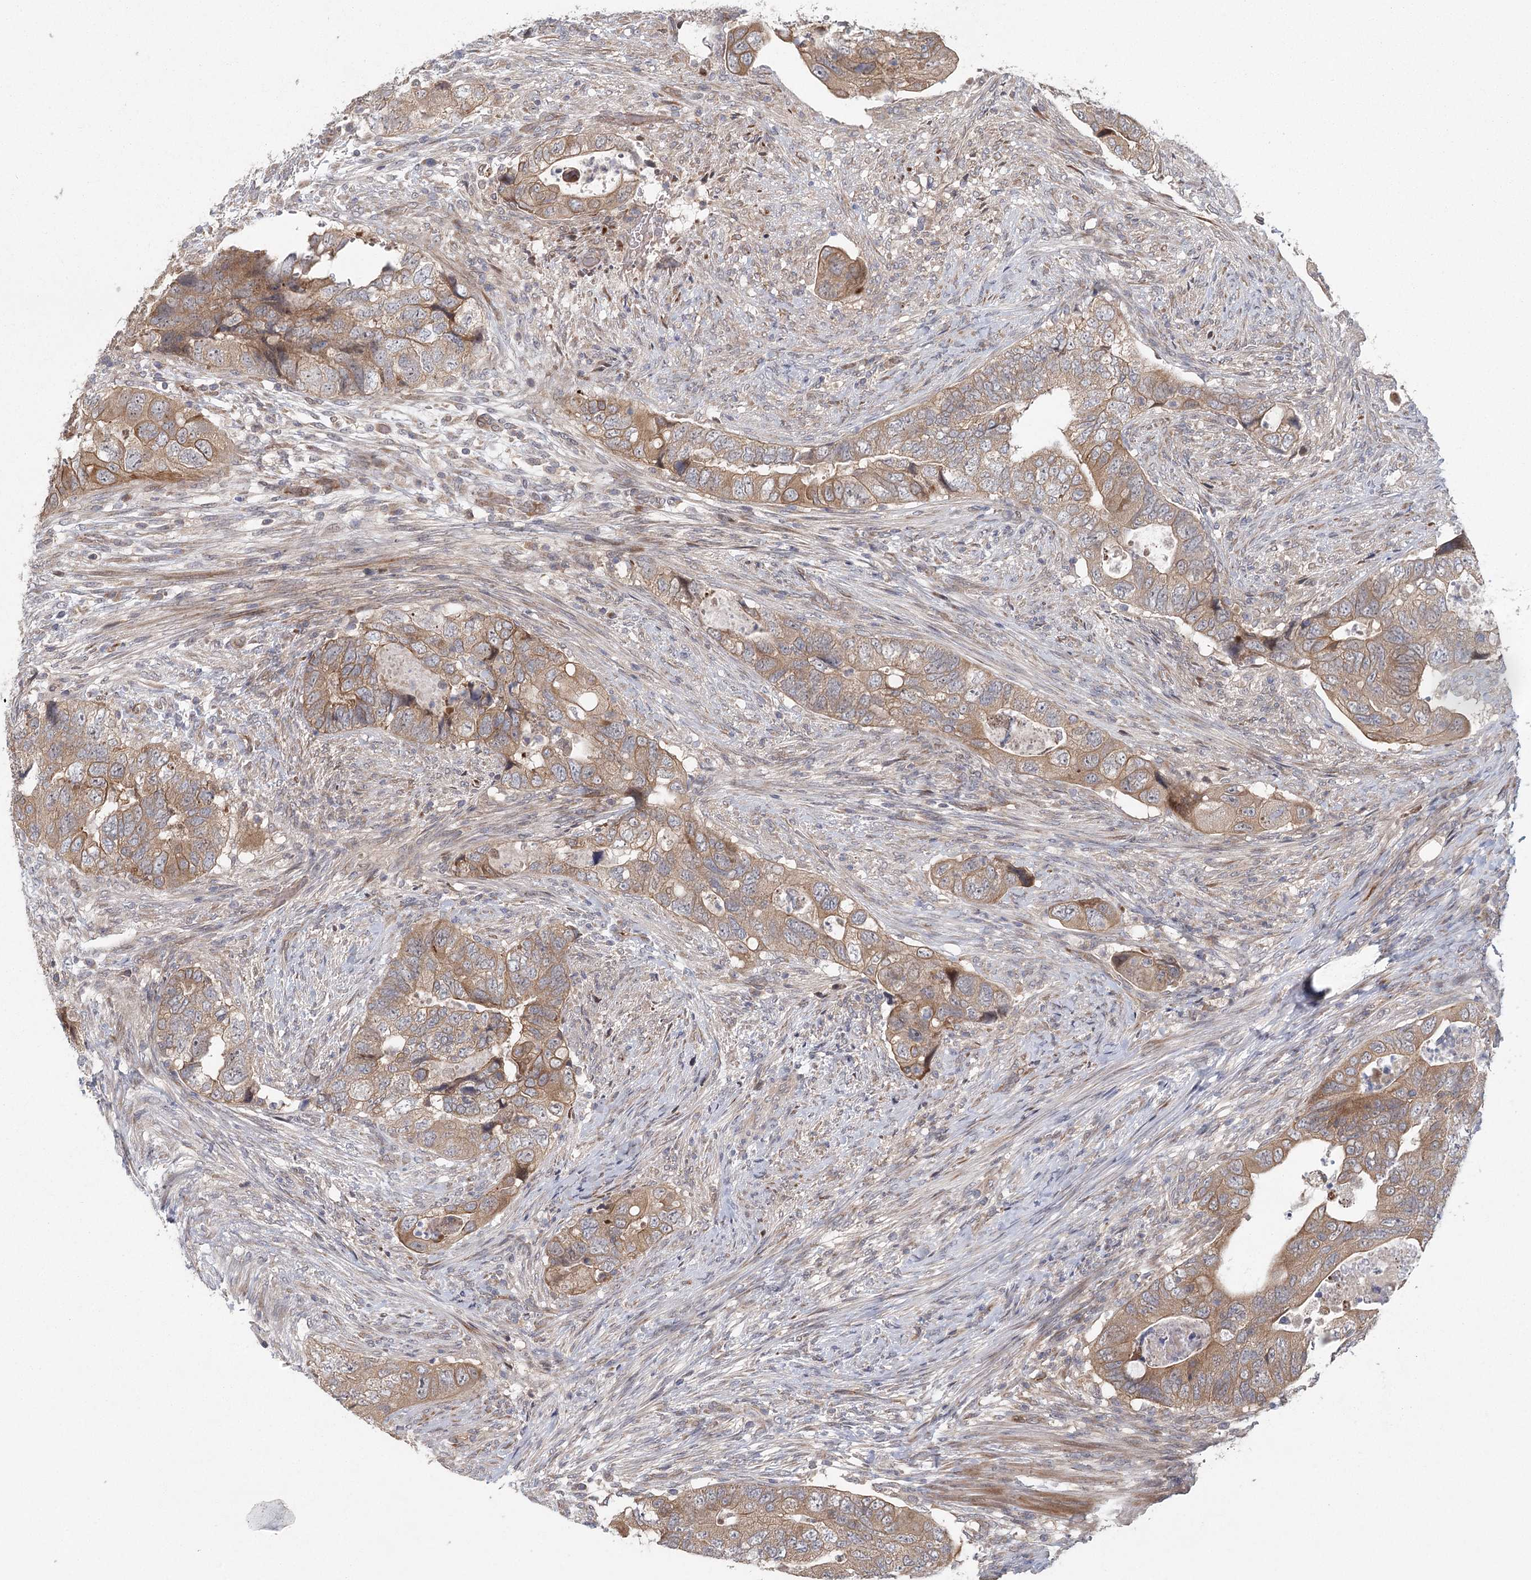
{"staining": {"intensity": "moderate", "quantity": ">75%", "location": "cytoplasmic/membranous"}, "tissue": "colorectal cancer", "cell_type": "Tumor cells", "image_type": "cancer", "snomed": [{"axis": "morphology", "description": "Adenocarcinoma, NOS"}, {"axis": "topography", "description": "Rectum"}], "caption": "Tumor cells exhibit medium levels of moderate cytoplasmic/membranous positivity in about >75% of cells in human adenocarcinoma (colorectal).", "gene": "LRRC14B", "patient": {"sex": "male", "age": 63}}